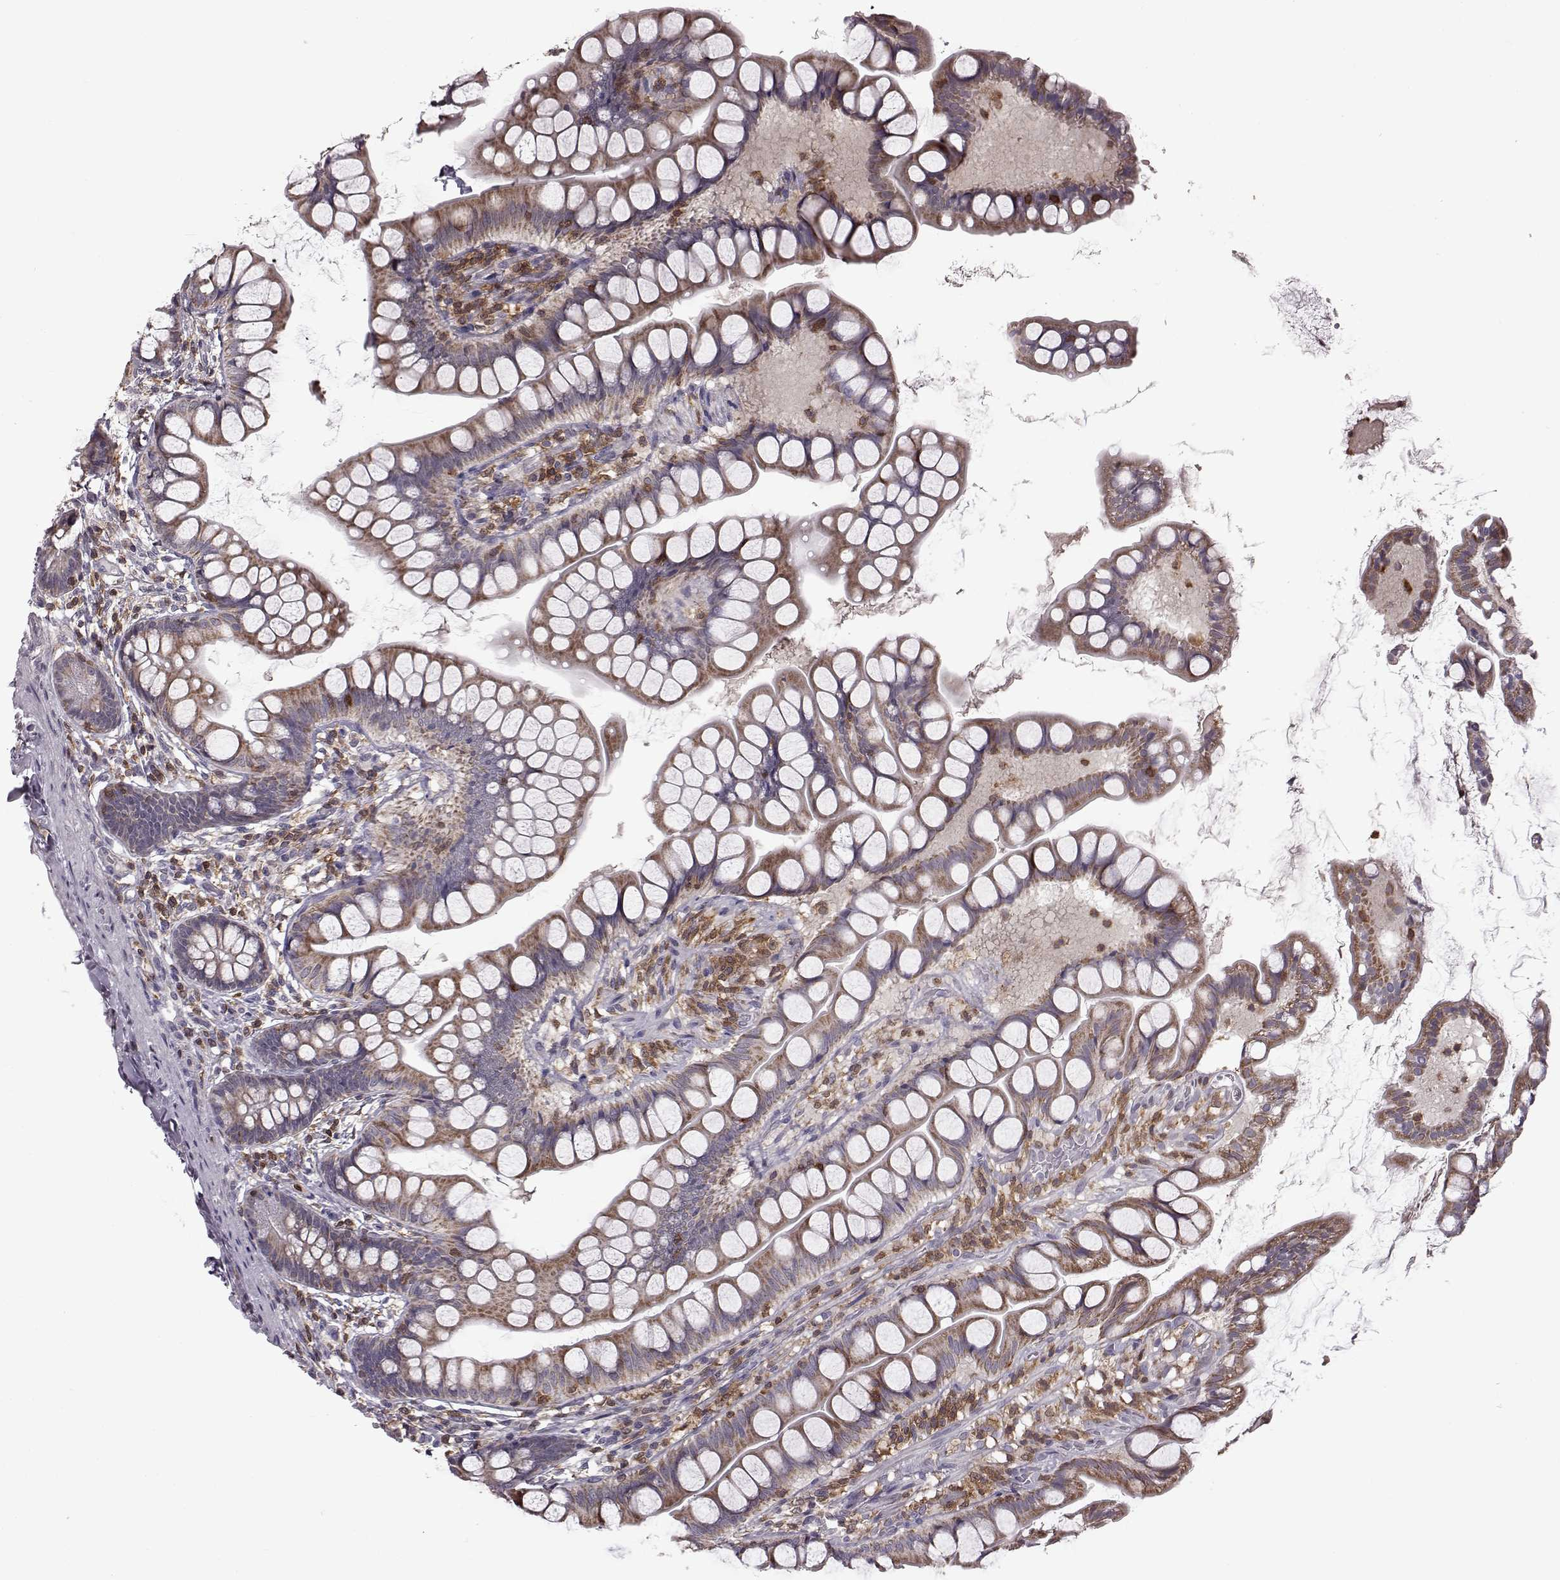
{"staining": {"intensity": "moderate", "quantity": "25%-75%", "location": "cytoplasmic/membranous"}, "tissue": "small intestine", "cell_type": "Glandular cells", "image_type": "normal", "snomed": [{"axis": "morphology", "description": "Normal tissue, NOS"}, {"axis": "topography", "description": "Small intestine"}], "caption": "Unremarkable small intestine demonstrates moderate cytoplasmic/membranous expression in approximately 25%-75% of glandular cells The staining is performed using DAB (3,3'-diaminobenzidine) brown chromogen to label protein expression. The nuclei are counter-stained blue using hematoxylin..", "gene": "DOK2", "patient": {"sex": "male", "age": 70}}